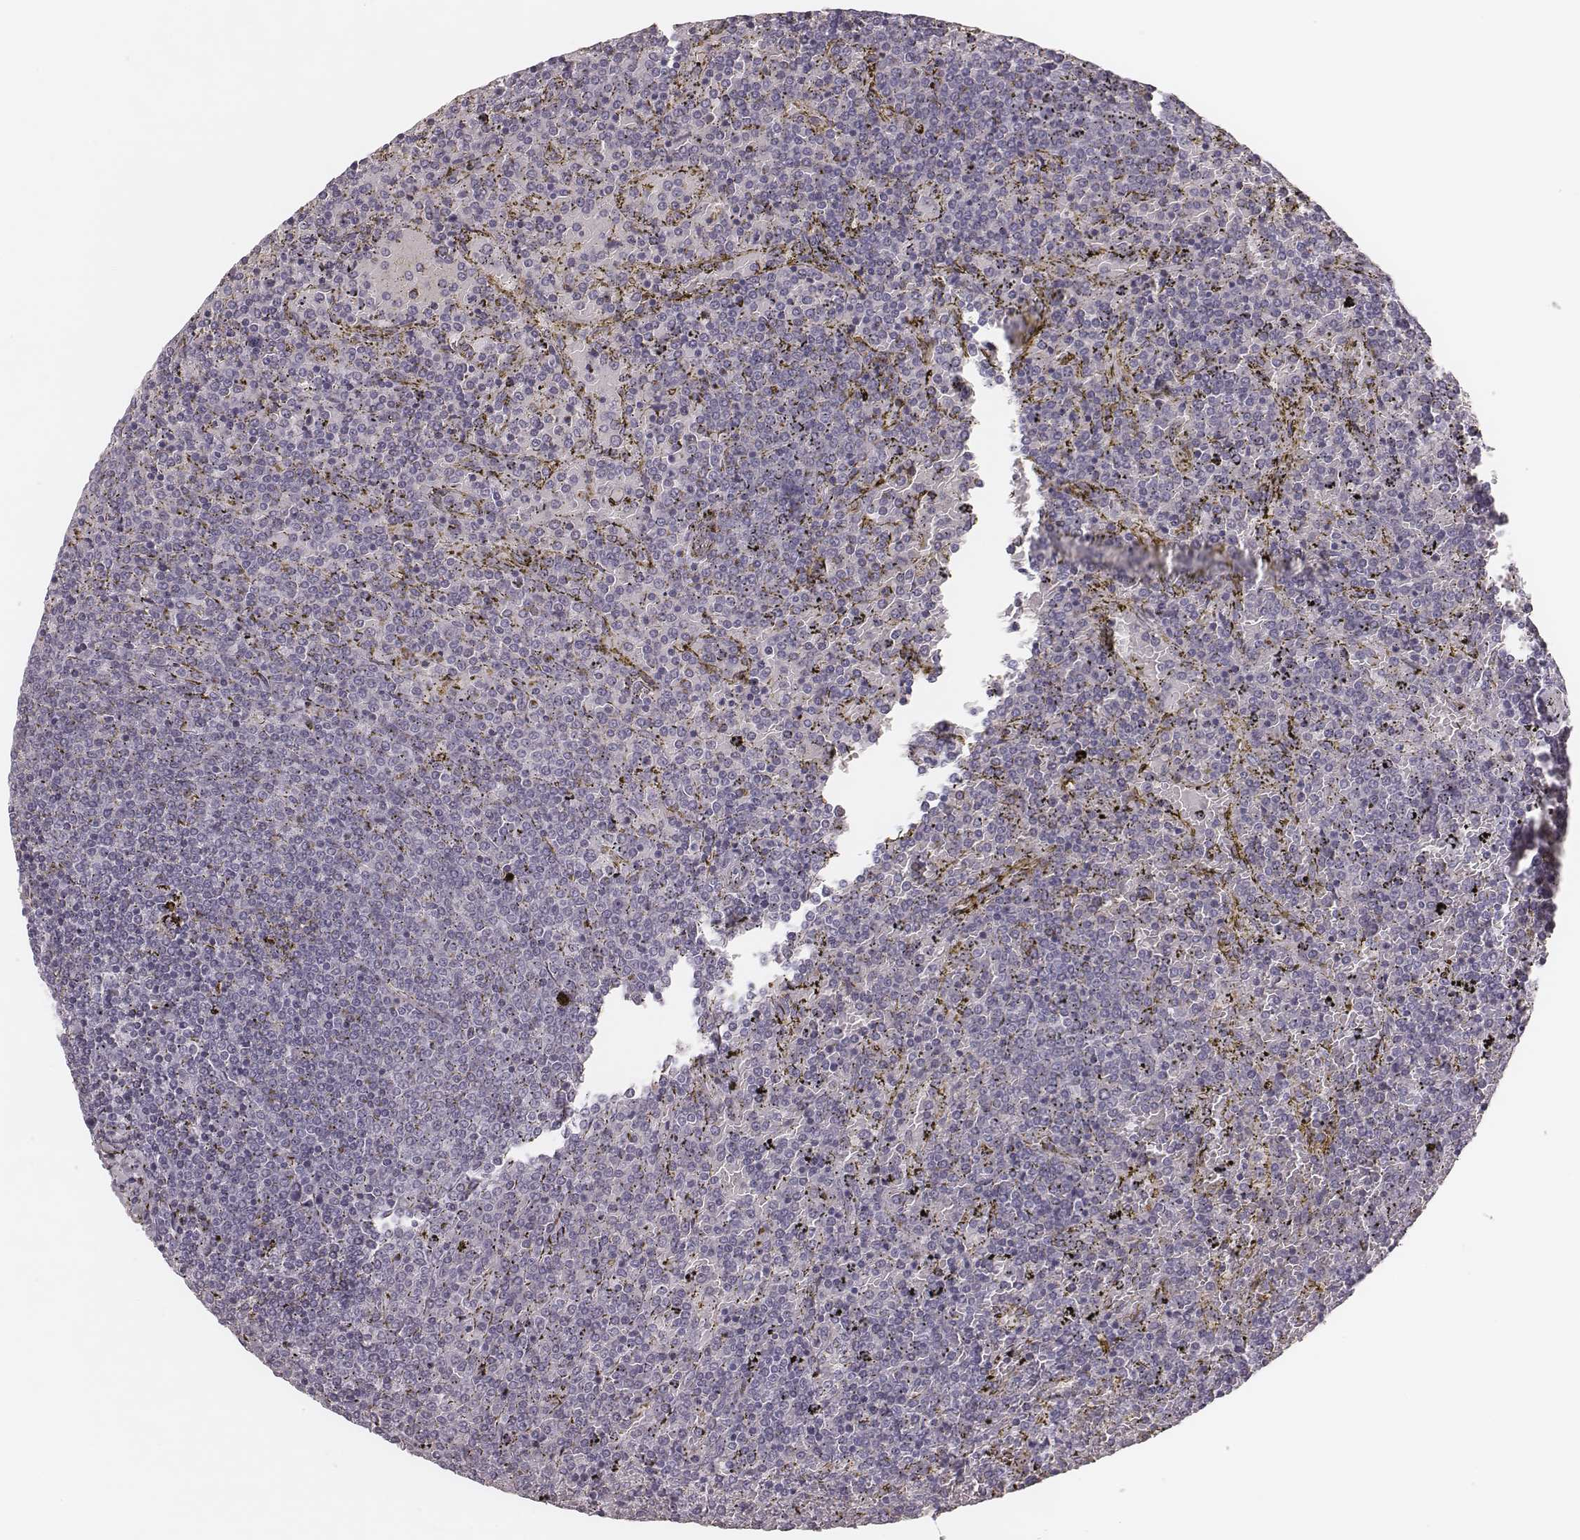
{"staining": {"intensity": "negative", "quantity": "none", "location": "none"}, "tissue": "lymphoma", "cell_type": "Tumor cells", "image_type": "cancer", "snomed": [{"axis": "morphology", "description": "Malignant lymphoma, non-Hodgkin's type, Low grade"}, {"axis": "topography", "description": "Spleen"}], "caption": "Immunohistochemistry of lymphoma shows no positivity in tumor cells. (DAB immunohistochemistry with hematoxylin counter stain).", "gene": "SPA17", "patient": {"sex": "female", "age": 77}}